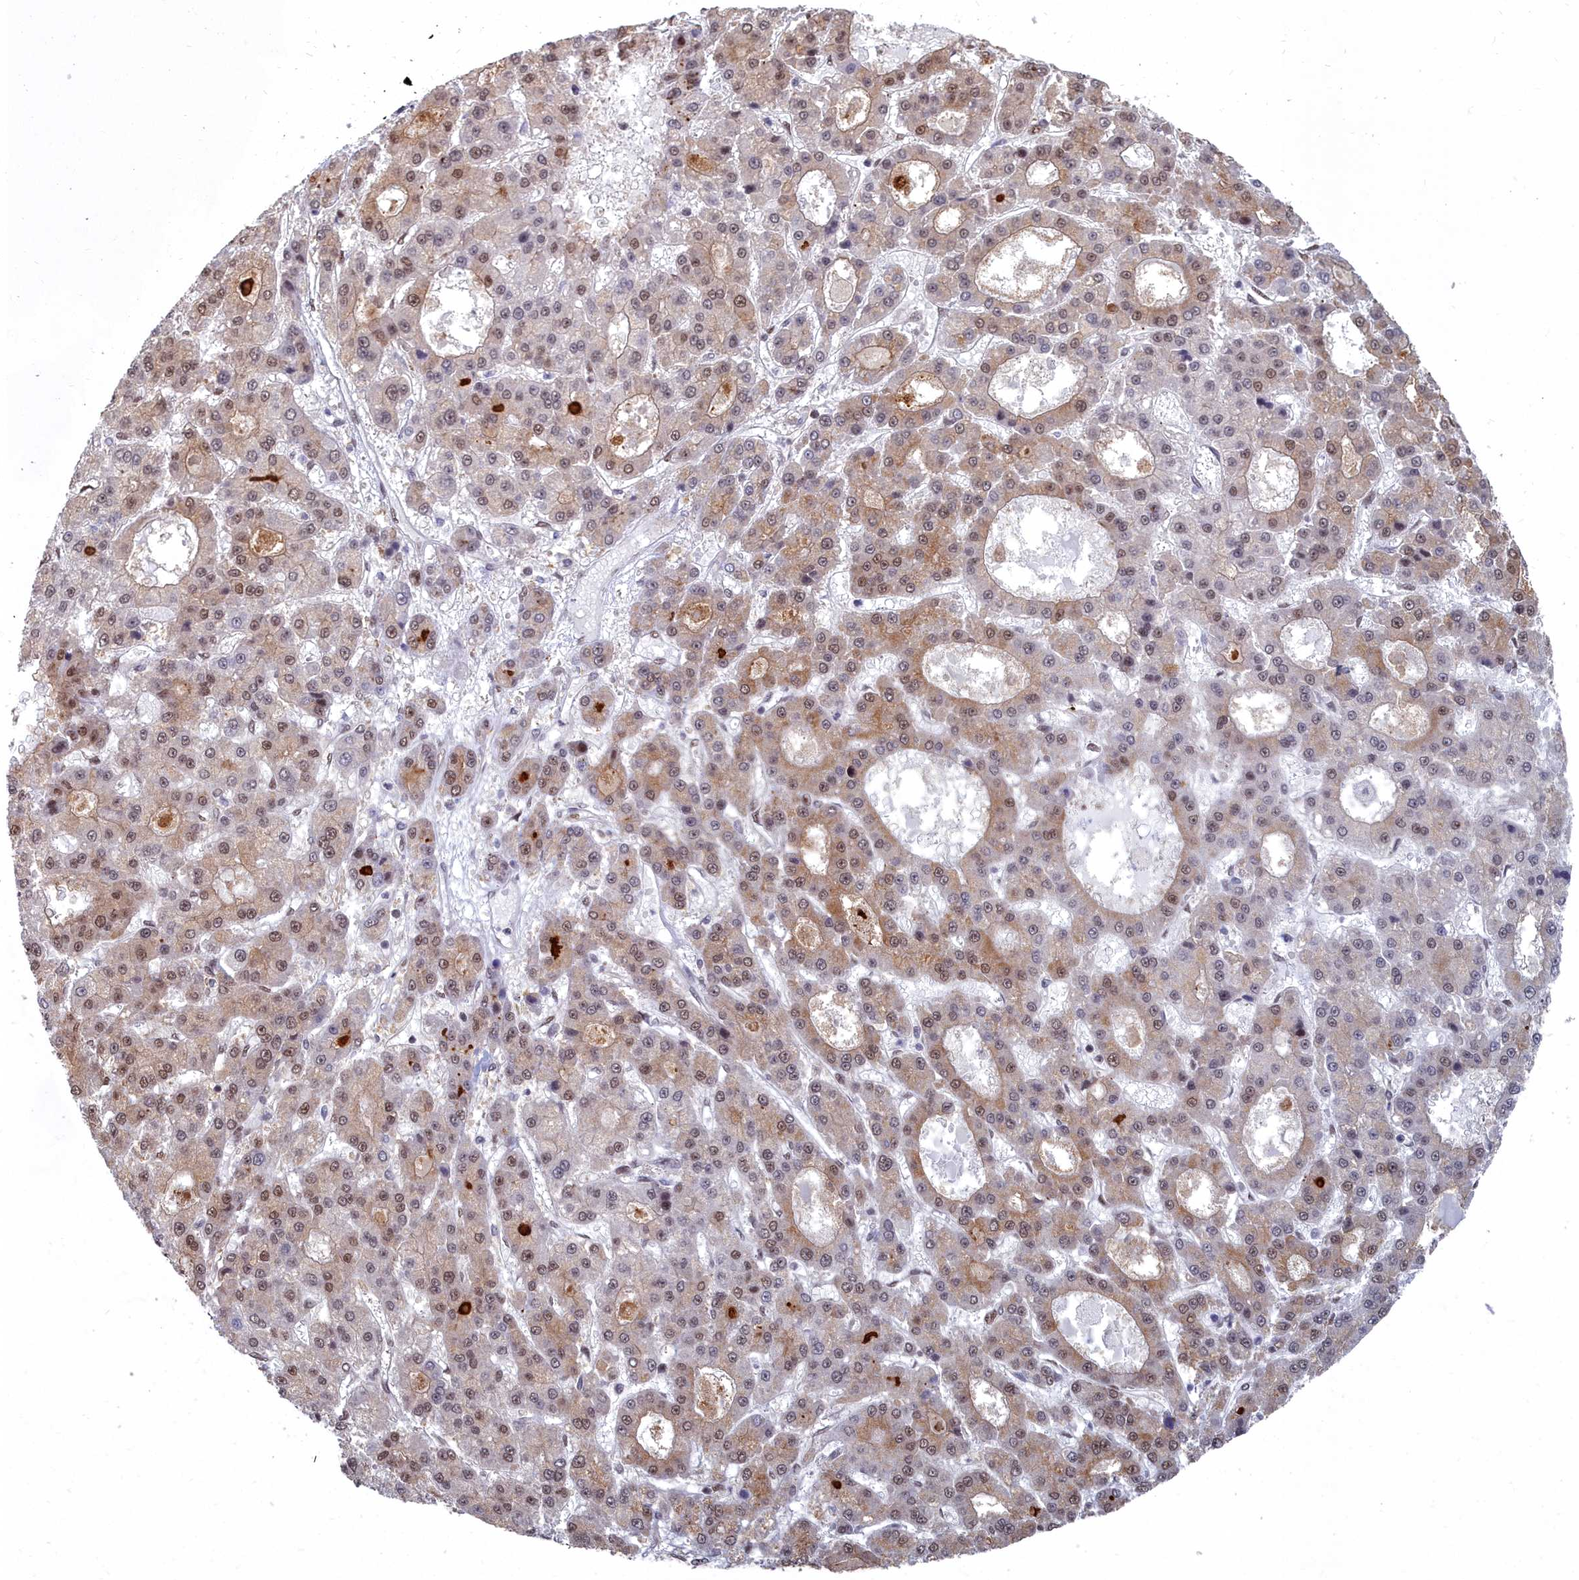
{"staining": {"intensity": "moderate", "quantity": "25%-75%", "location": "cytoplasmic/membranous,nuclear"}, "tissue": "liver cancer", "cell_type": "Tumor cells", "image_type": "cancer", "snomed": [{"axis": "morphology", "description": "Carcinoma, Hepatocellular, NOS"}, {"axis": "topography", "description": "Liver"}], "caption": "High-power microscopy captured an IHC photomicrograph of hepatocellular carcinoma (liver), revealing moderate cytoplasmic/membranous and nuclear positivity in about 25%-75% of tumor cells.", "gene": "RPS27A", "patient": {"sex": "male", "age": 70}}